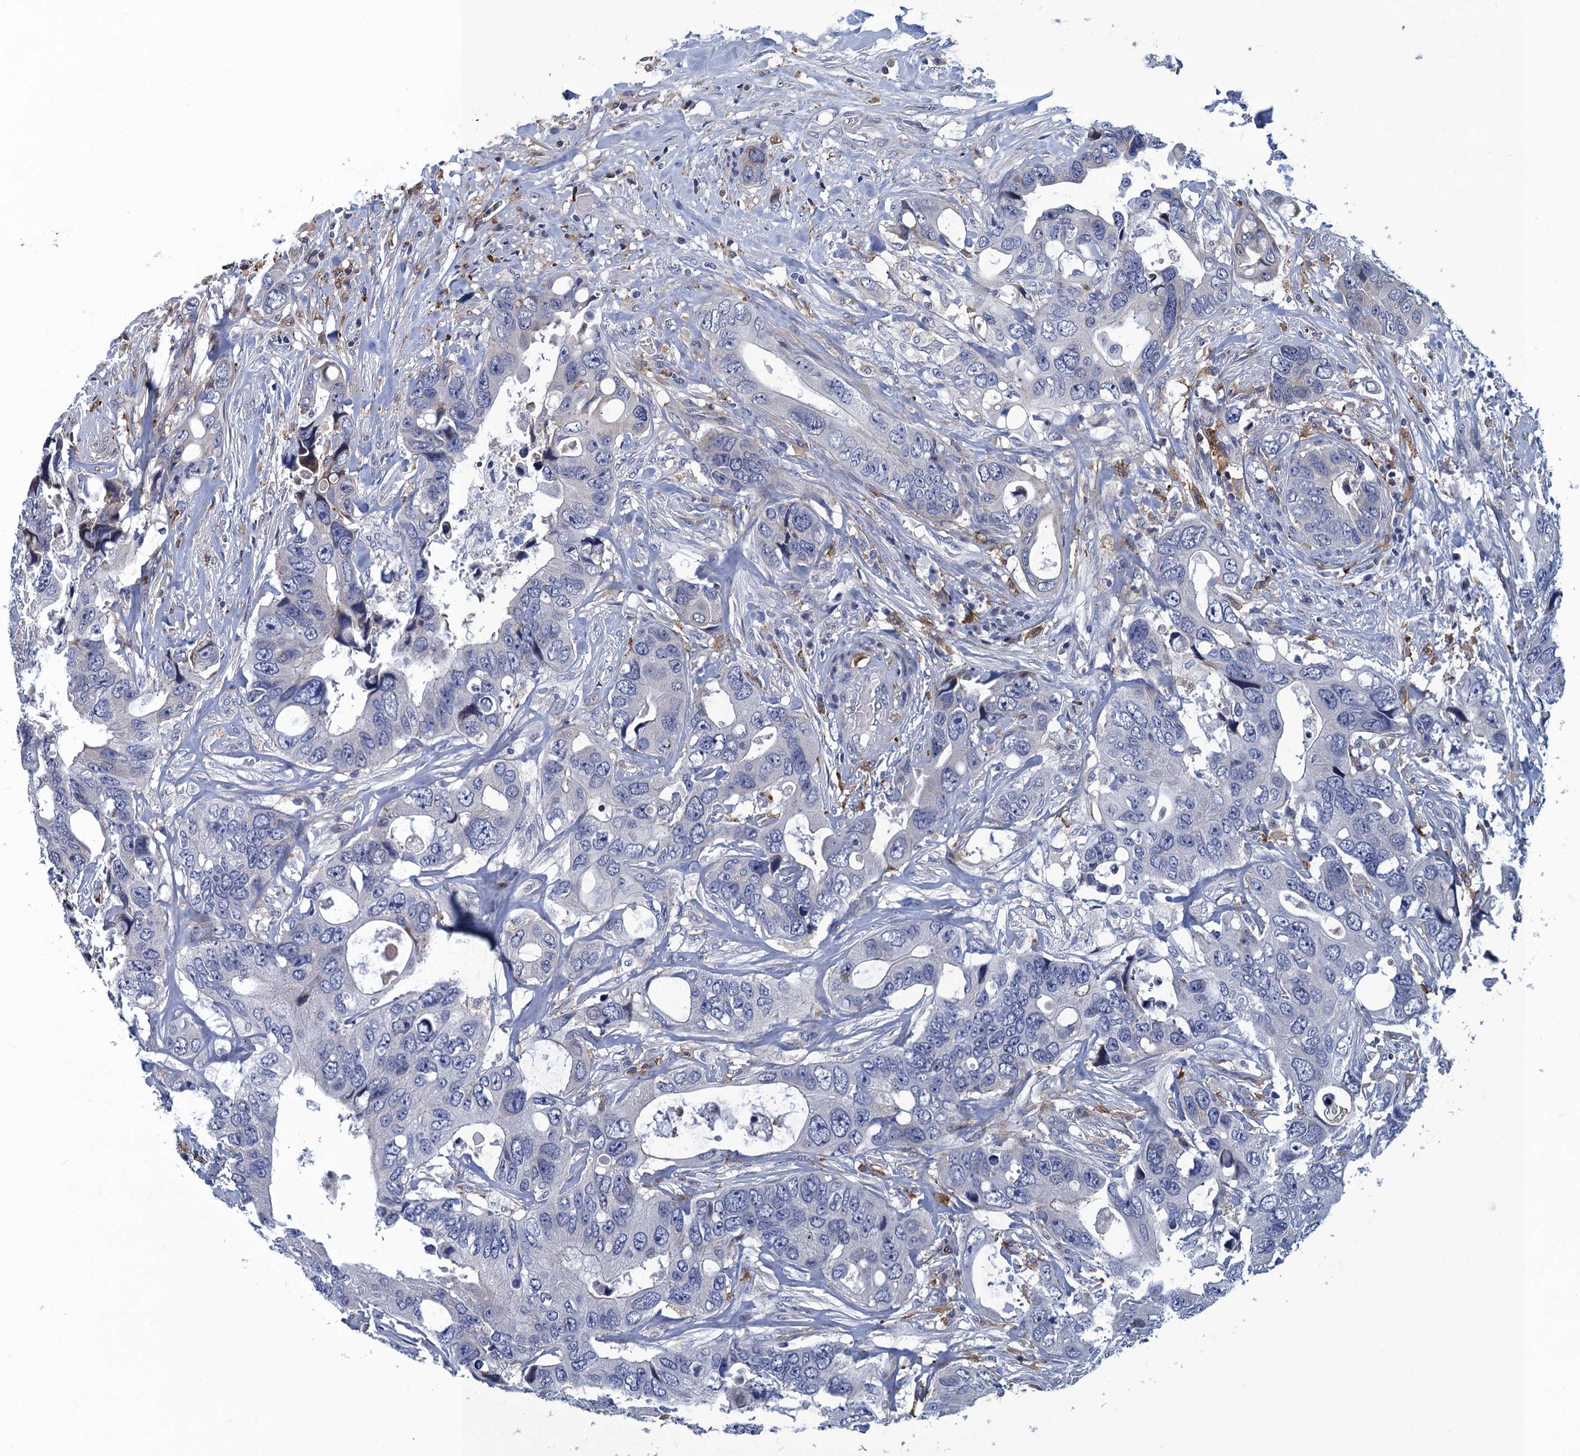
{"staining": {"intensity": "negative", "quantity": "none", "location": "none"}, "tissue": "colorectal cancer", "cell_type": "Tumor cells", "image_type": "cancer", "snomed": [{"axis": "morphology", "description": "Adenocarcinoma, NOS"}, {"axis": "topography", "description": "Rectum"}], "caption": "This is an immunohistochemistry (IHC) histopathology image of human adenocarcinoma (colorectal). There is no positivity in tumor cells.", "gene": "DNHD1", "patient": {"sex": "male", "age": 57}}